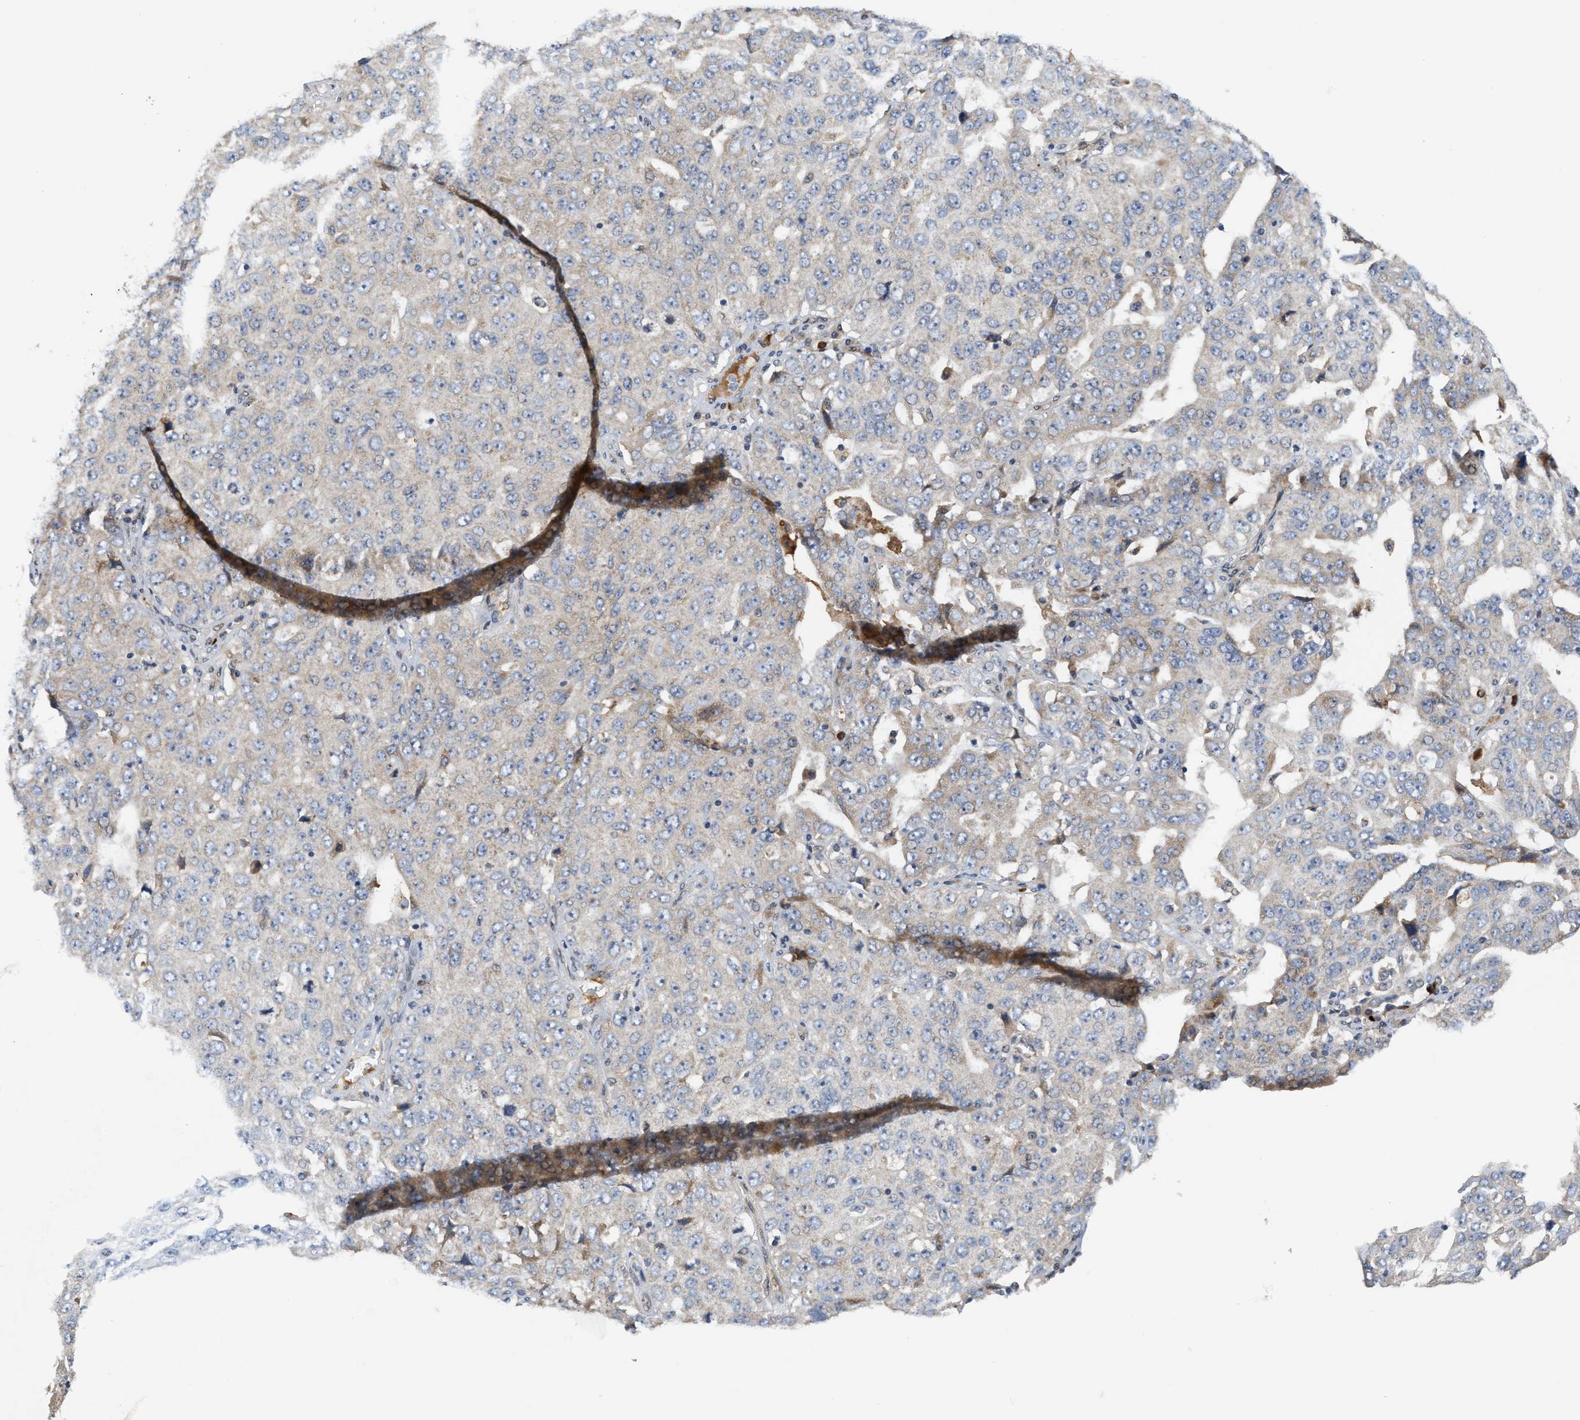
{"staining": {"intensity": "weak", "quantity": "<25%", "location": "cytoplasmic/membranous"}, "tissue": "ovarian cancer", "cell_type": "Tumor cells", "image_type": "cancer", "snomed": [{"axis": "morphology", "description": "Carcinoma, endometroid"}, {"axis": "topography", "description": "Ovary"}], "caption": "Human ovarian cancer (endometroid carcinoma) stained for a protein using IHC reveals no expression in tumor cells.", "gene": "TCF4", "patient": {"sex": "female", "age": 62}}